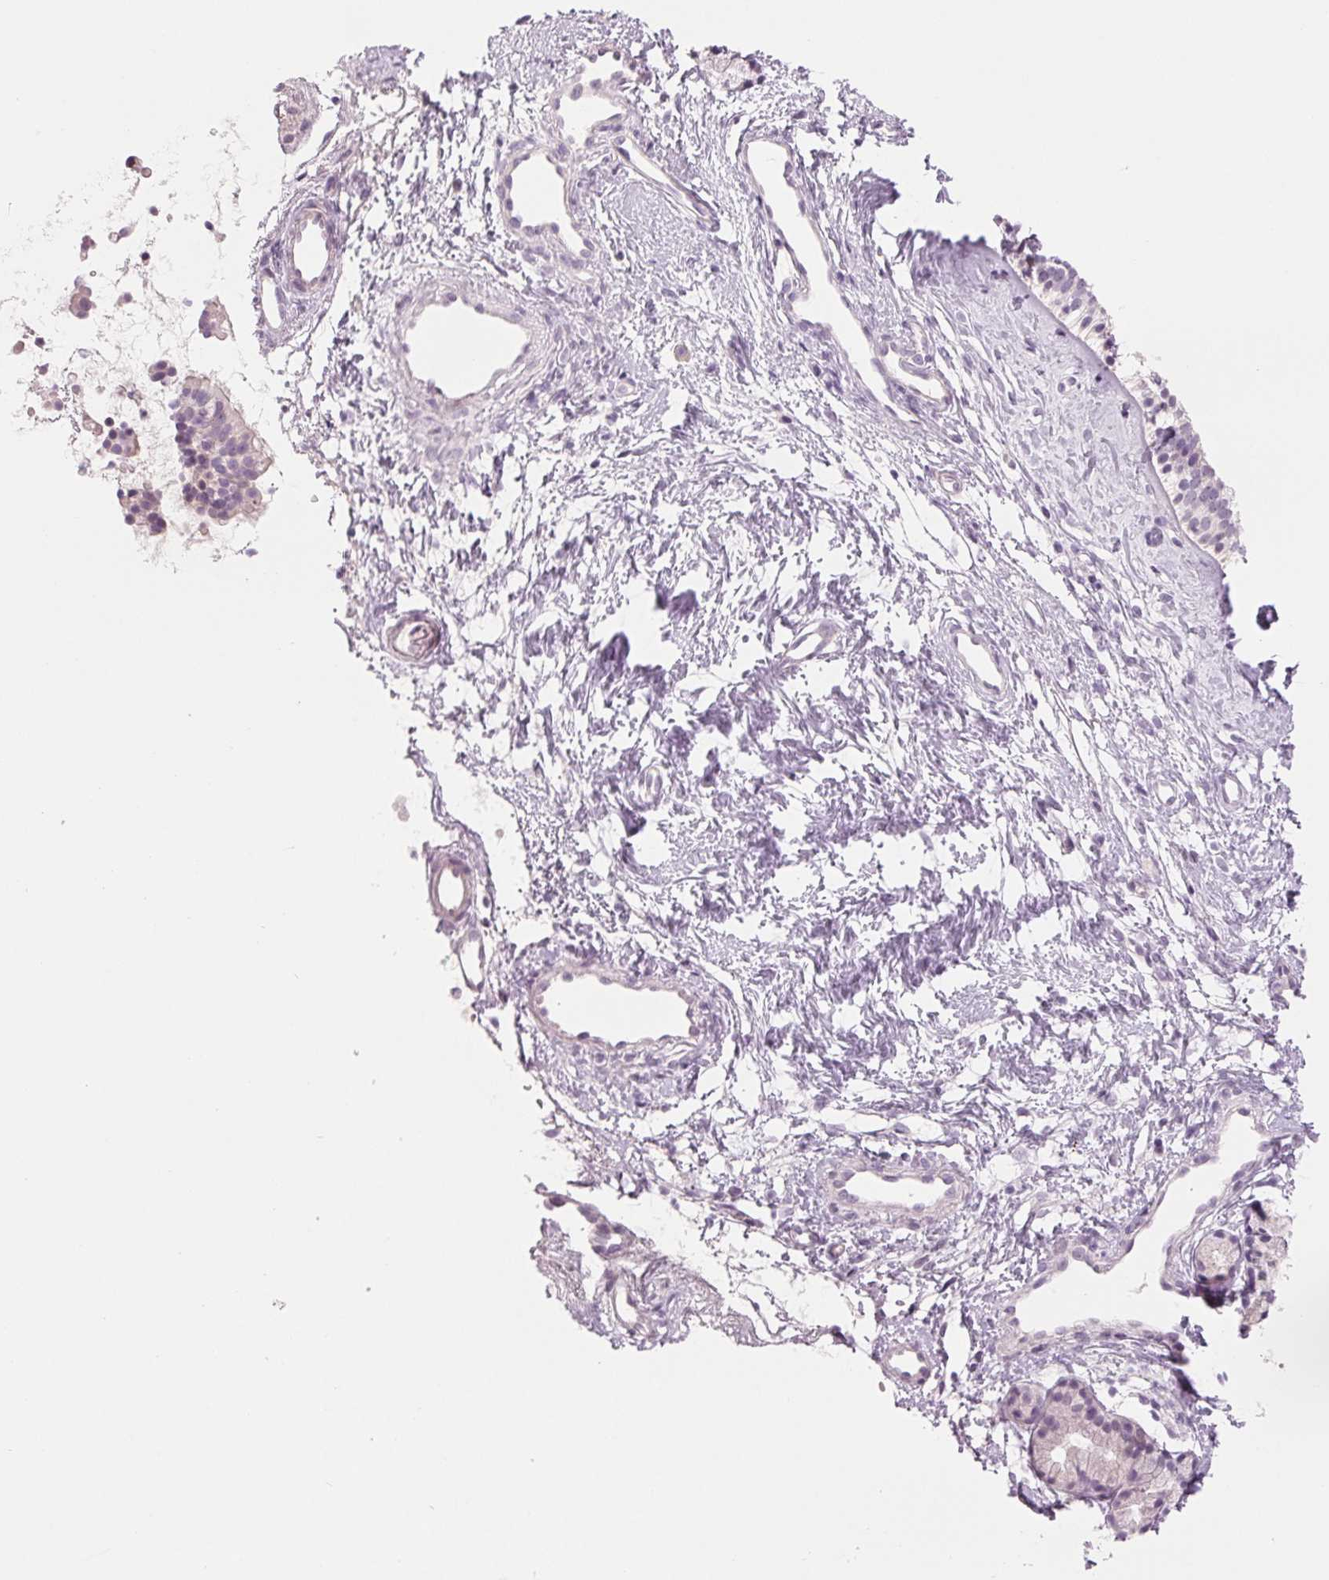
{"staining": {"intensity": "negative", "quantity": "none", "location": "none"}, "tissue": "nasopharynx", "cell_type": "Respiratory epithelial cells", "image_type": "normal", "snomed": [{"axis": "morphology", "description": "Normal tissue, NOS"}, {"axis": "topography", "description": "Nasopharynx"}], "caption": "DAB (3,3'-diaminobenzidine) immunohistochemical staining of normal human nasopharynx demonstrates no significant expression in respiratory epithelial cells.", "gene": "CCDC168", "patient": {"sex": "male", "age": 58}}